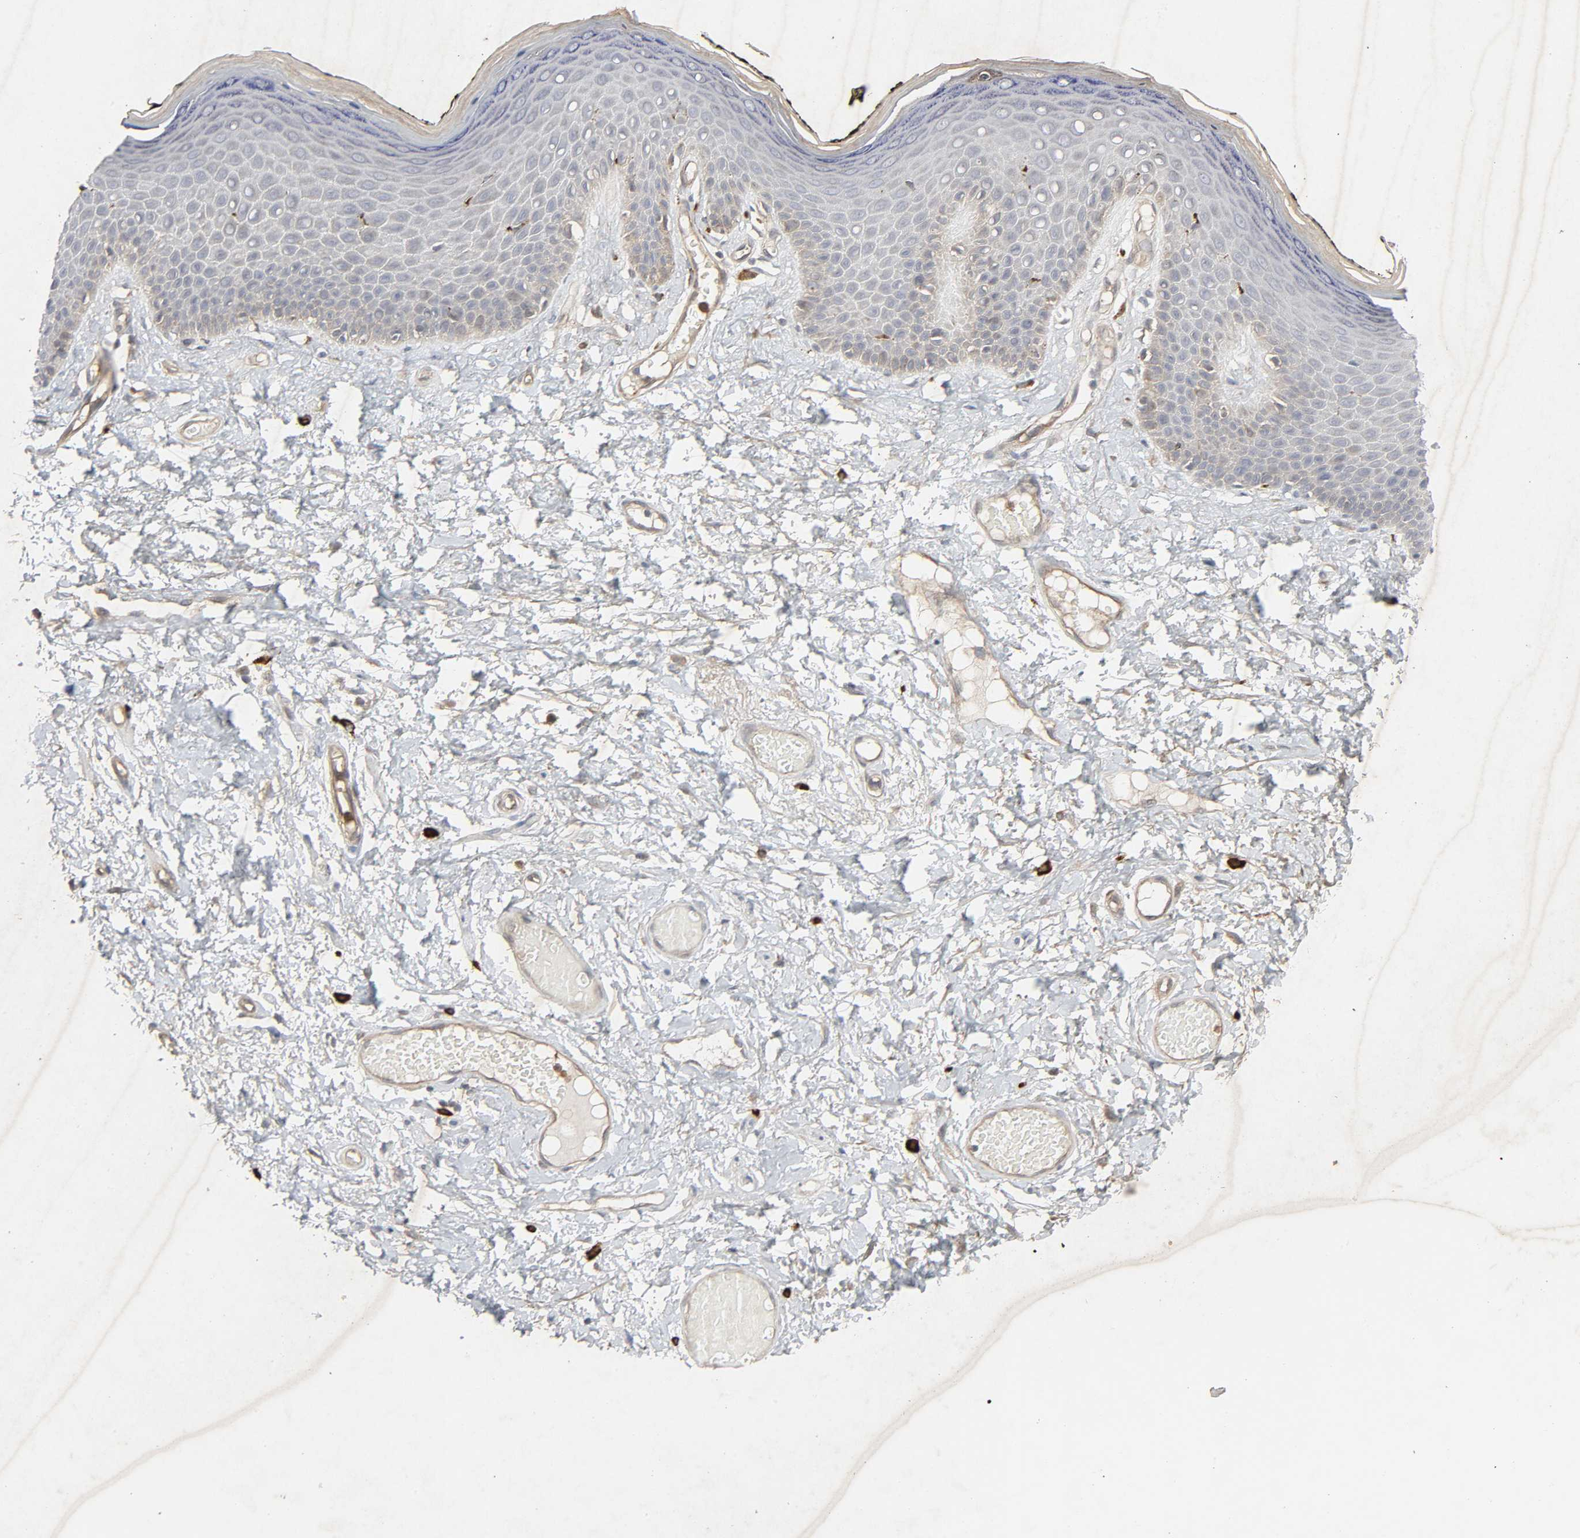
{"staining": {"intensity": "weak", "quantity": "<25%", "location": "cytoplasmic/membranous"}, "tissue": "skin", "cell_type": "Epidermal cells", "image_type": "normal", "snomed": [{"axis": "morphology", "description": "Normal tissue, NOS"}, {"axis": "morphology", "description": "Inflammation, NOS"}, {"axis": "topography", "description": "Vulva"}], "caption": "An immunohistochemistry photomicrograph of normal skin is shown. There is no staining in epidermal cells of skin.", "gene": "ADCY4", "patient": {"sex": "female", "age": 84}}